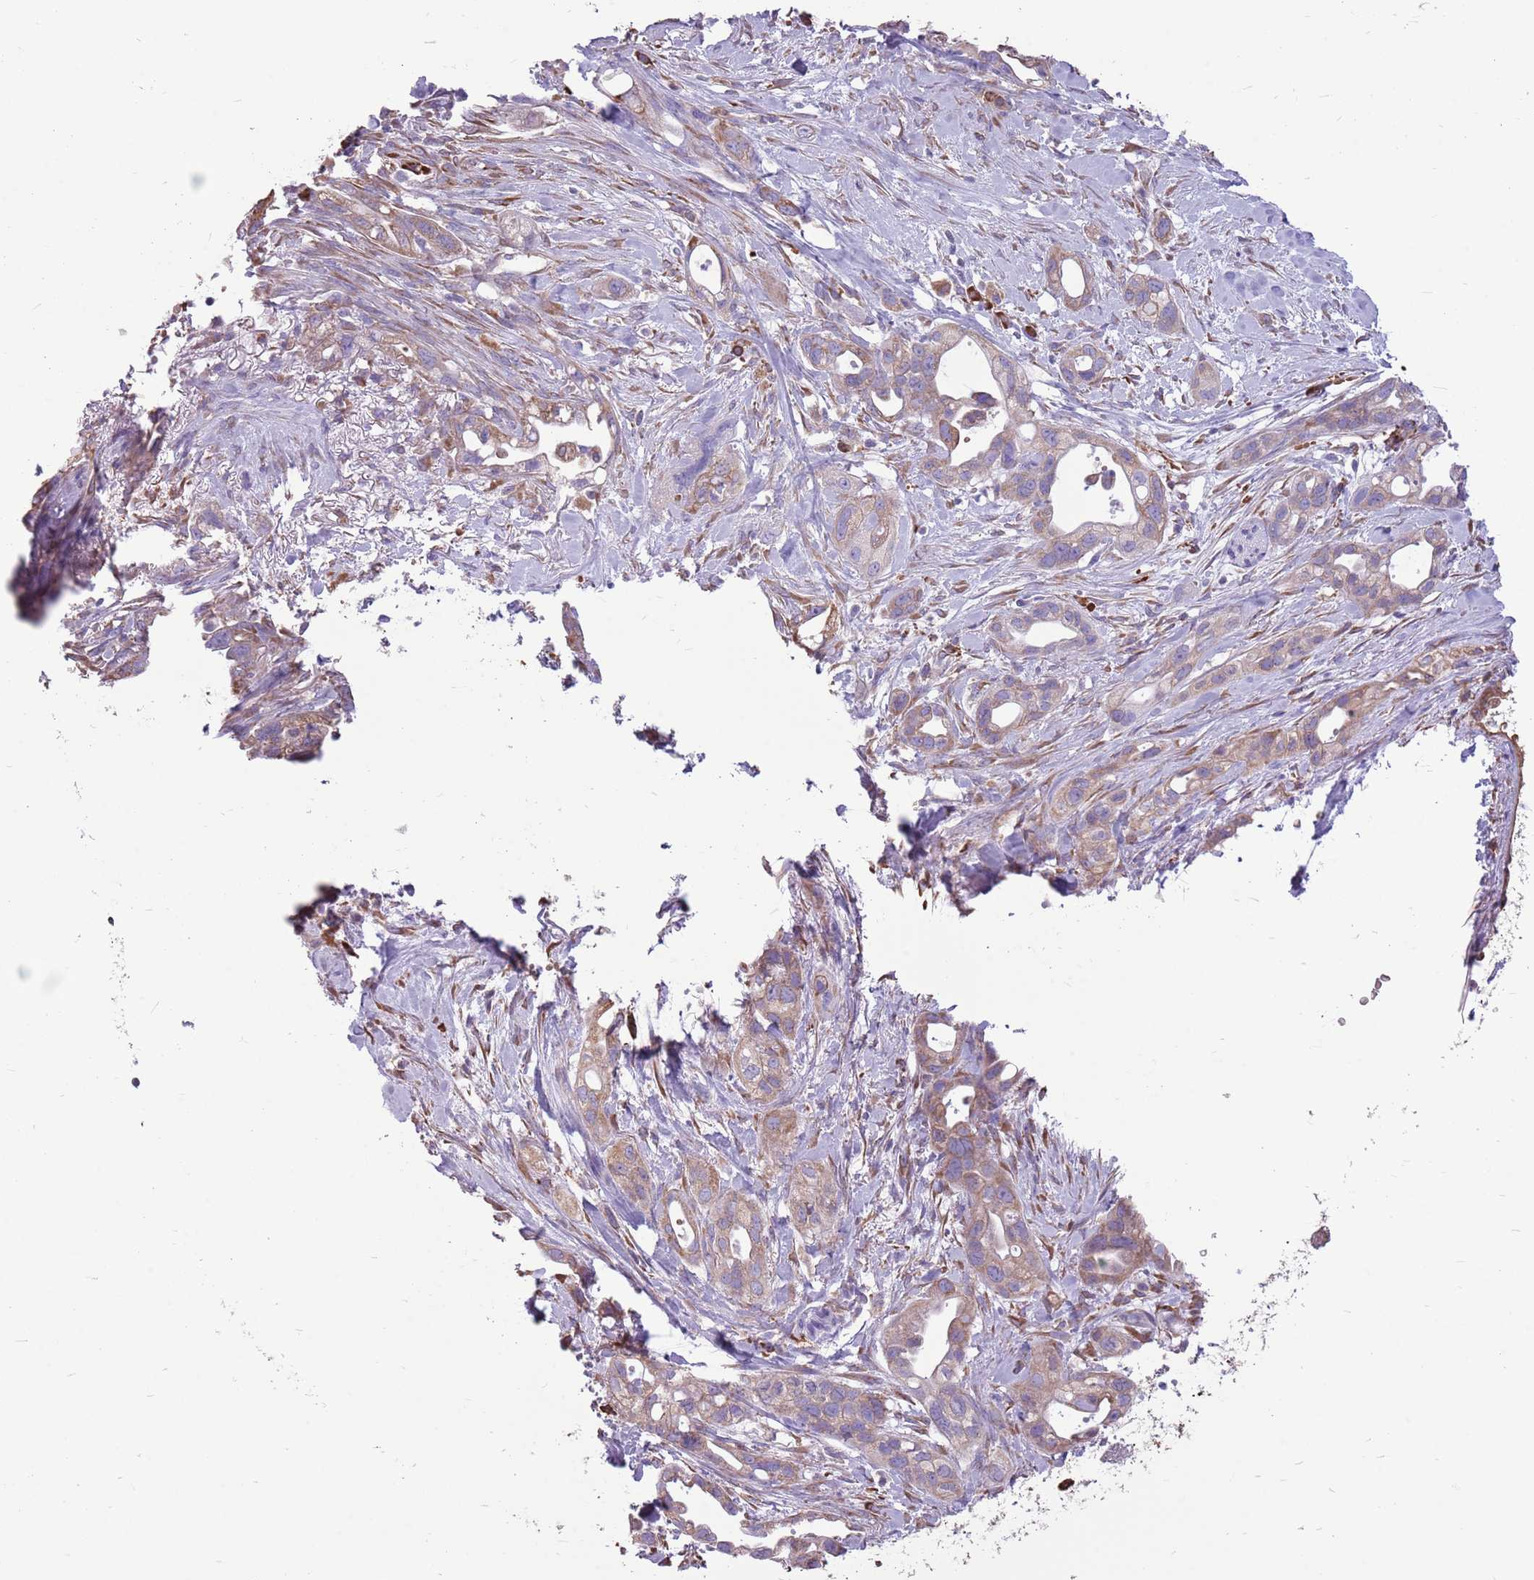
{"staining": {"intensity": "weak", "quantity": ">75%", "location": "cytoplasmic/membranous"}, "tissue": "pancreatic cancer", "cell_type": "Tumor cells", "image_type": "cancer", "snomed": [{"axis": "morphology", "description": "Adenocarcinoma, NOS"}, {"axis": "topography", "description": "Pancreas"}], "caption": "This is a micrograph of IHC staining of pancreatic adenocarcinoma, which shows weak staining in the cytoplasmic/membranous of tumor cells.", "gene": "KCTD19", "patient": {"sex": "male", "age": 44}}